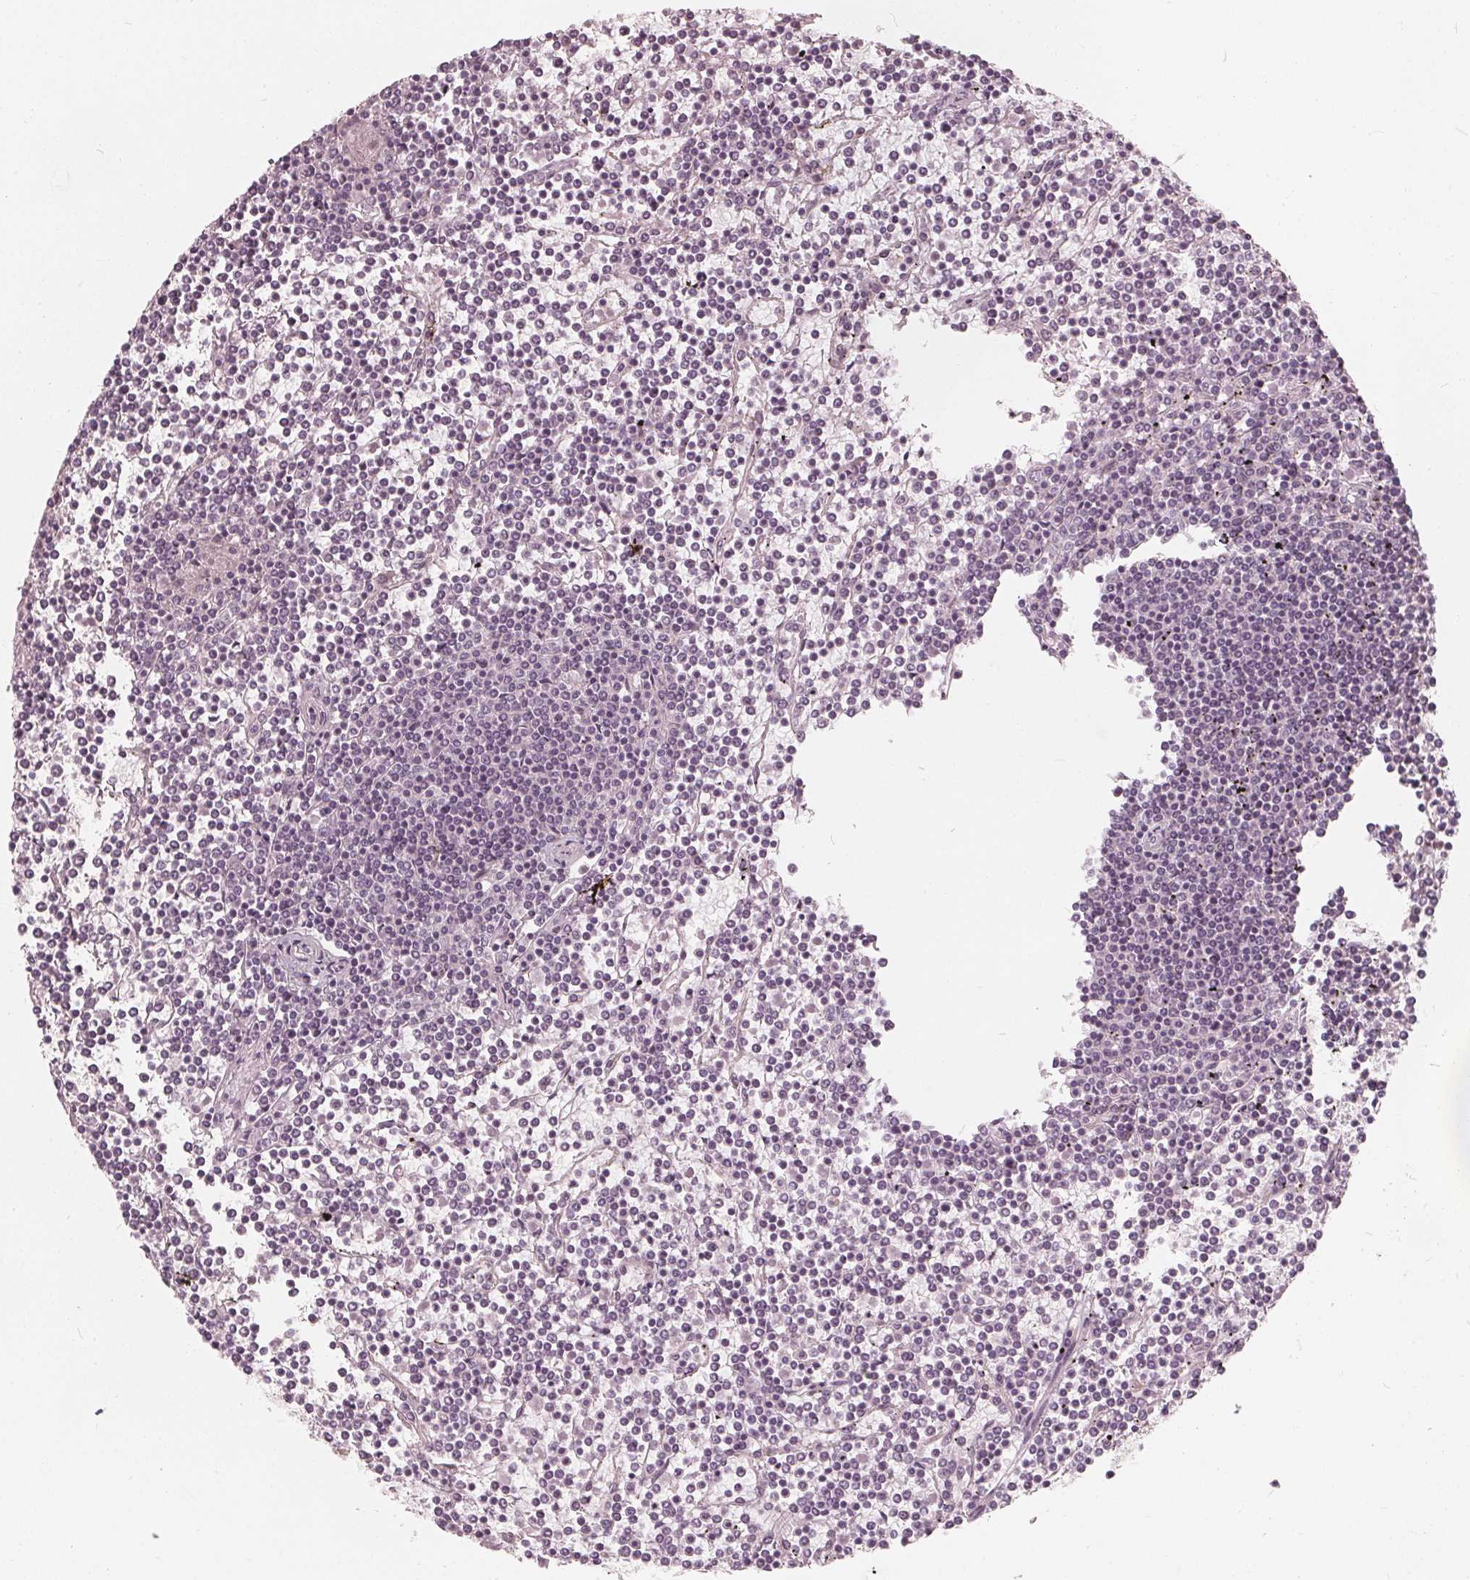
{"staining": {"intensity": "negative", "quantity": "none", "location": "none"}, "tissue": "lymphoma", "cell_type": "Tumor cells", "image_type": "cancer", "snomed": [{"axis": "morphology", "description": "Malignant lymphoma, non-Hodgkin's type, Low grade"}, {"axis": "topography", "description": "Spleen"}], "caption": "DAB immunohistochemical staining of human lymphoma shows no significant positivity in tumor cells.", "gene": "SAT2", "patient": {"sex": "female", "age": 19}}